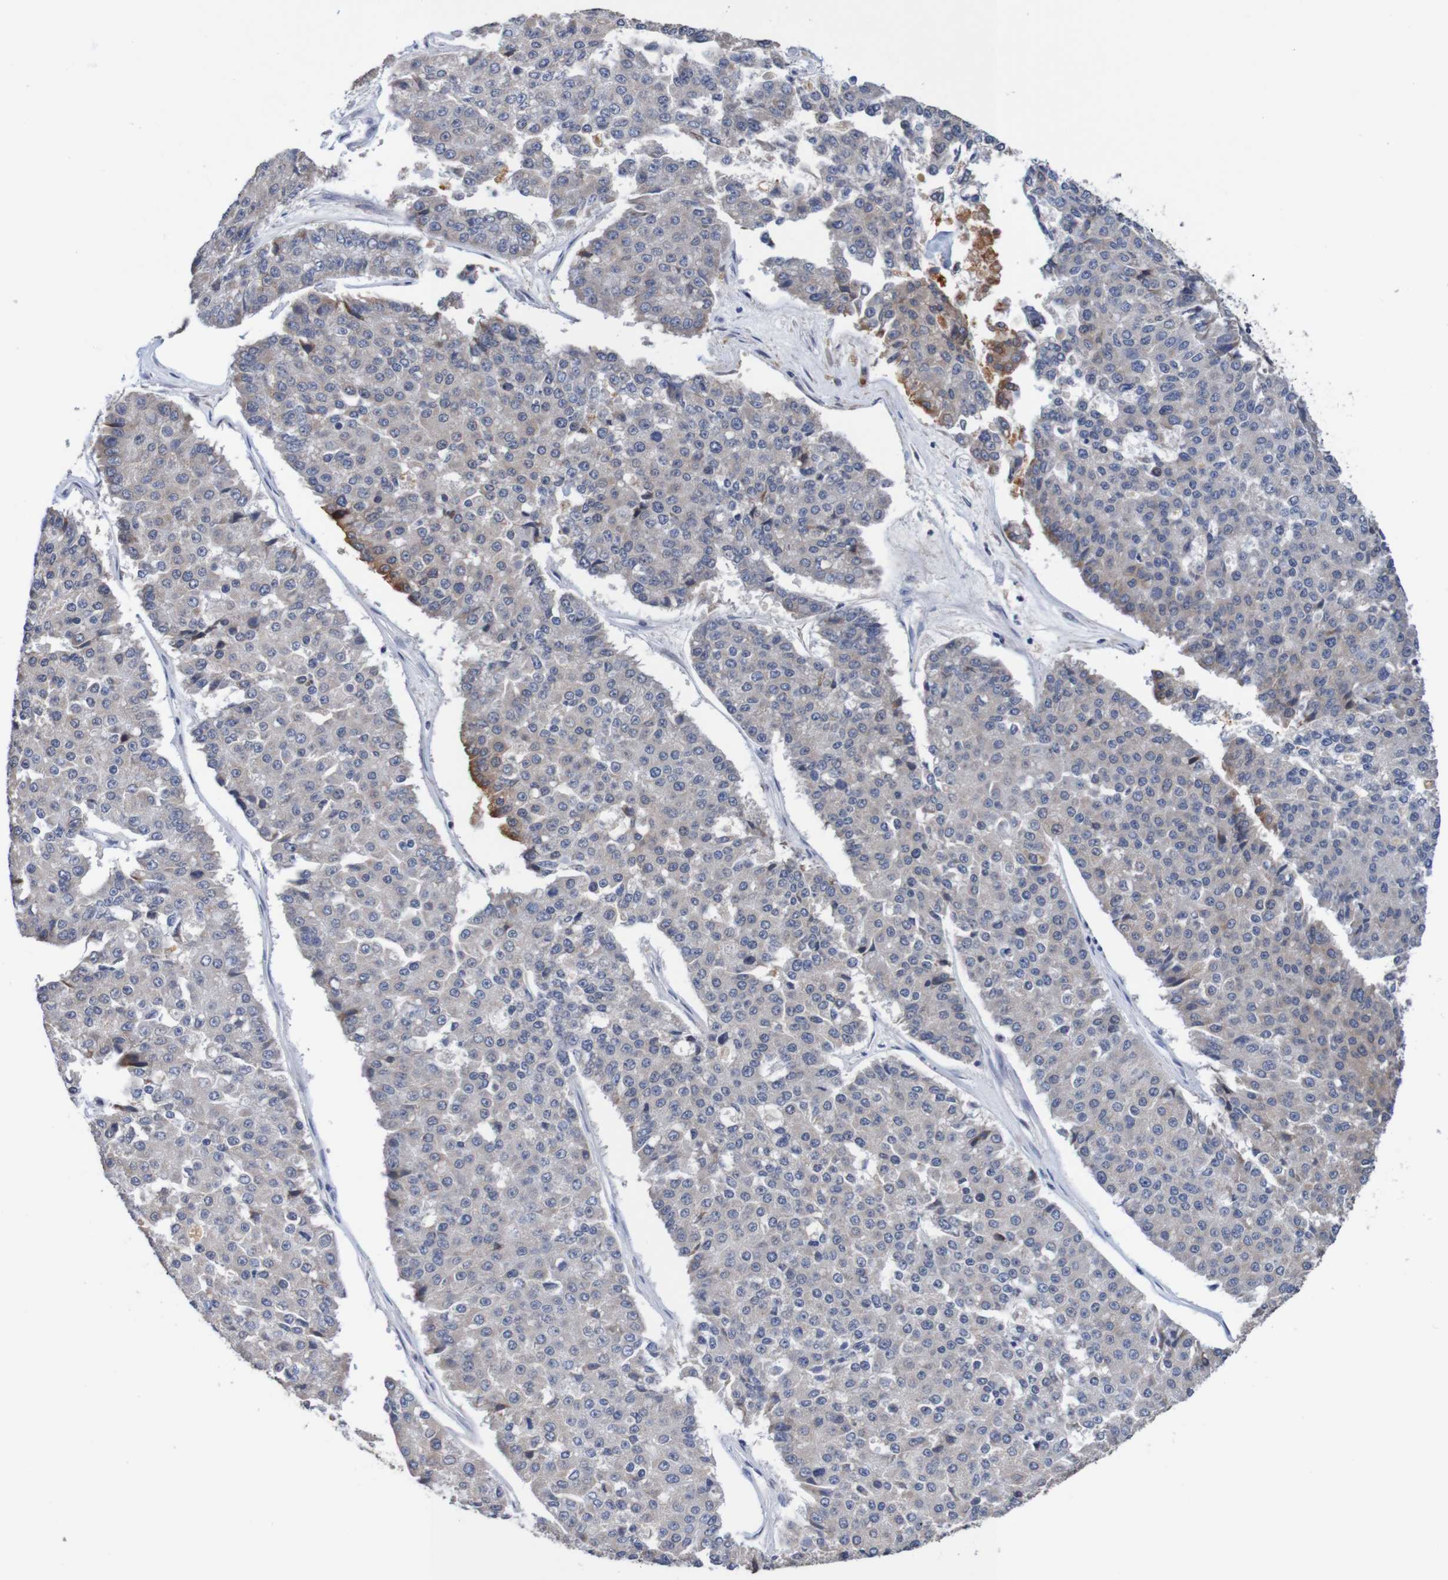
{"staining": {"intensity": "moderate", "quantity": "<25%", "location": "cytoplasmic/membranous"}, "tissue": "pancreatic cancer", "cell_type": "Tumor cells", "image_type": "cancer", "snomed": [{"axis": "morphology", "description": "Adenocarcinoma, NOS"}, {"axis": "topography", "description": "Pancreas"}], "caption": "Moderate cytoplasmic/membranous expression is seen in approximately <25% of tumor cells in pancreatic adenocarcinoma. (Brightfield microscopy of DAB IHC at high magnification).", "gene": "FIBP", "patient": {"sex": "male", "age": 50}}